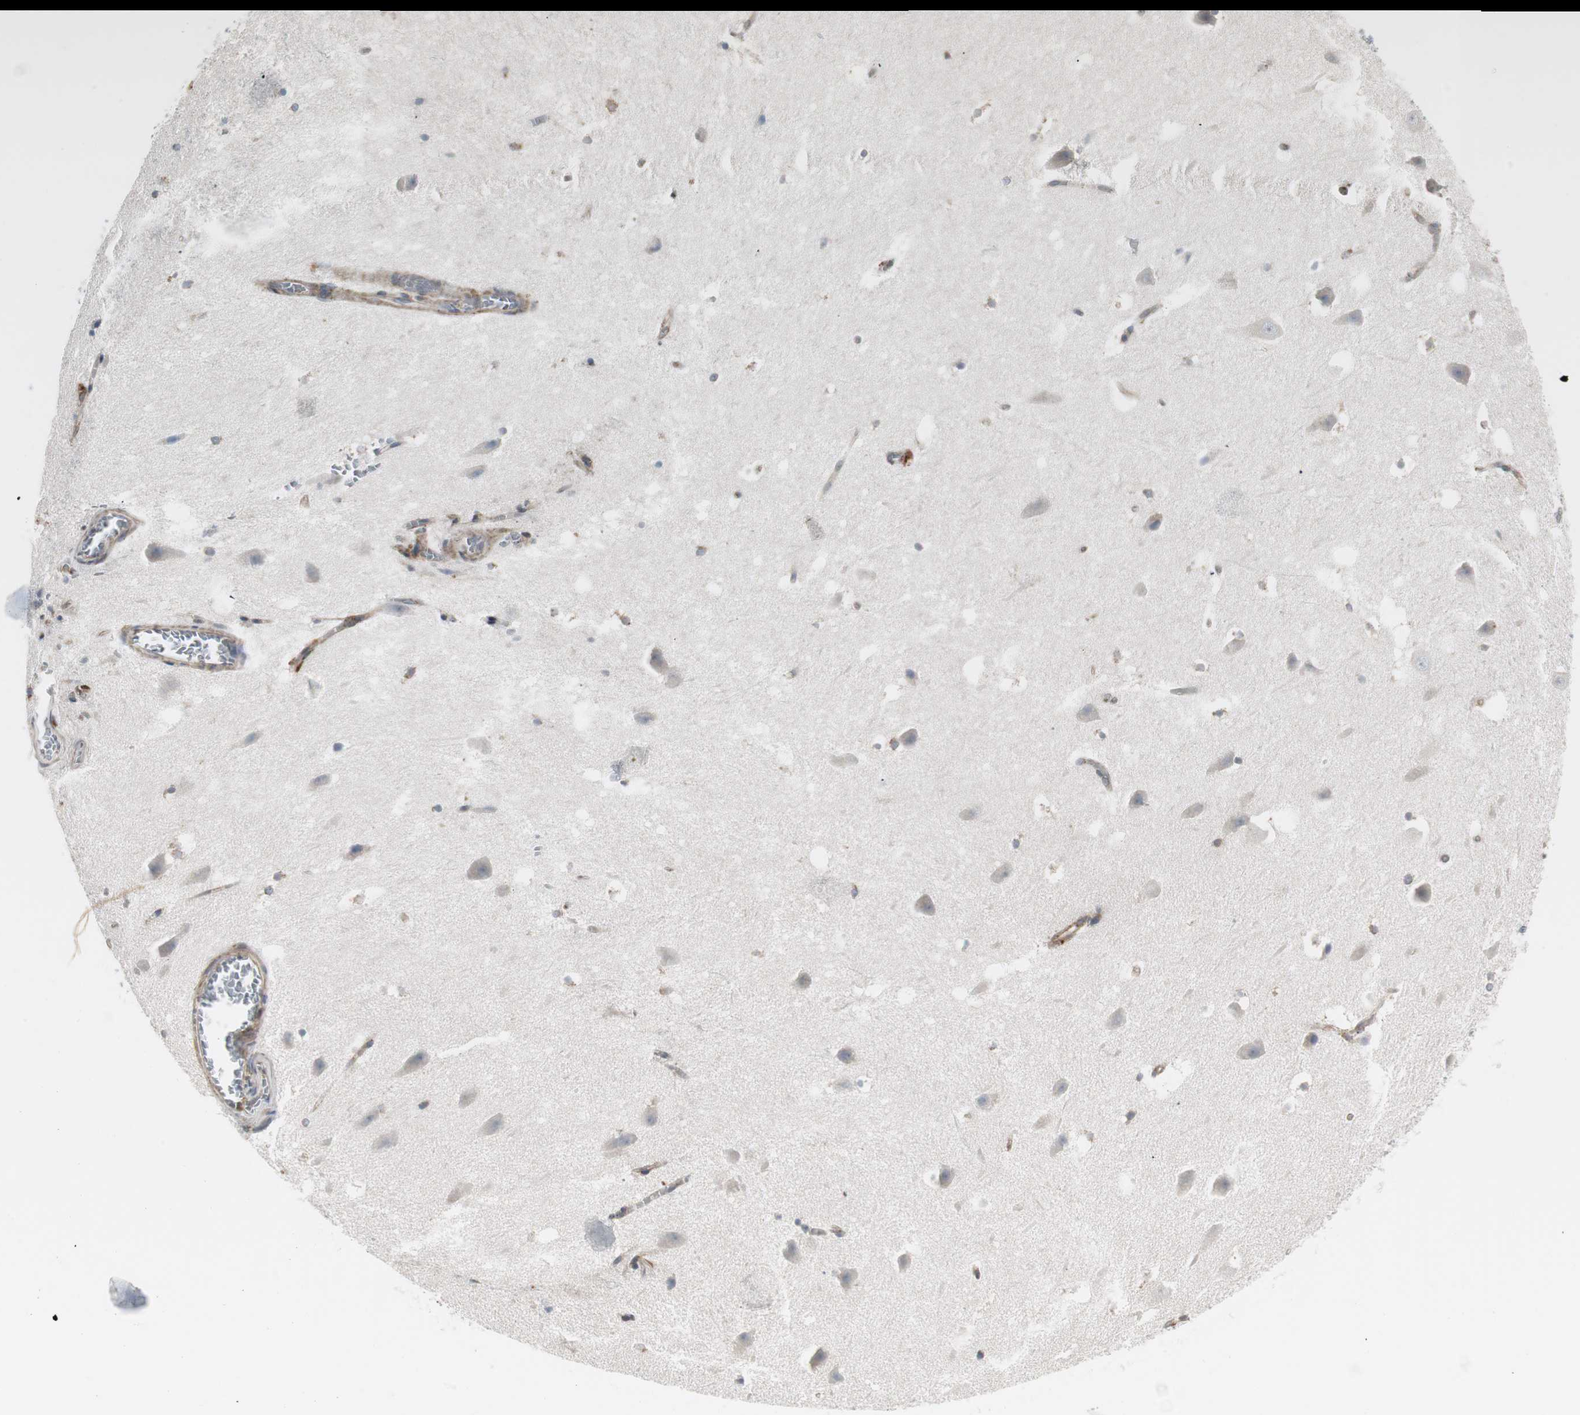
{"staining": {"intensity": "weak", "quantity": "<25%", "location": "cytoplasmic/membranous"}, "tissue": "hippocampus", "cell_type": "Glial cells", "image_type": "normal", "snomed": [{"axis": "morphology", "description": "Normal tissue, NOS"}, {"axis": "topography", "description": "Hippocampus"}], "caption": "A high-resolution micrograph shows IHC staining of normal hippocampus, which demonstrates no significant positivity in glial cells.", "gene": "H6PD", "patient": {"sex": "male", "age": 45}}